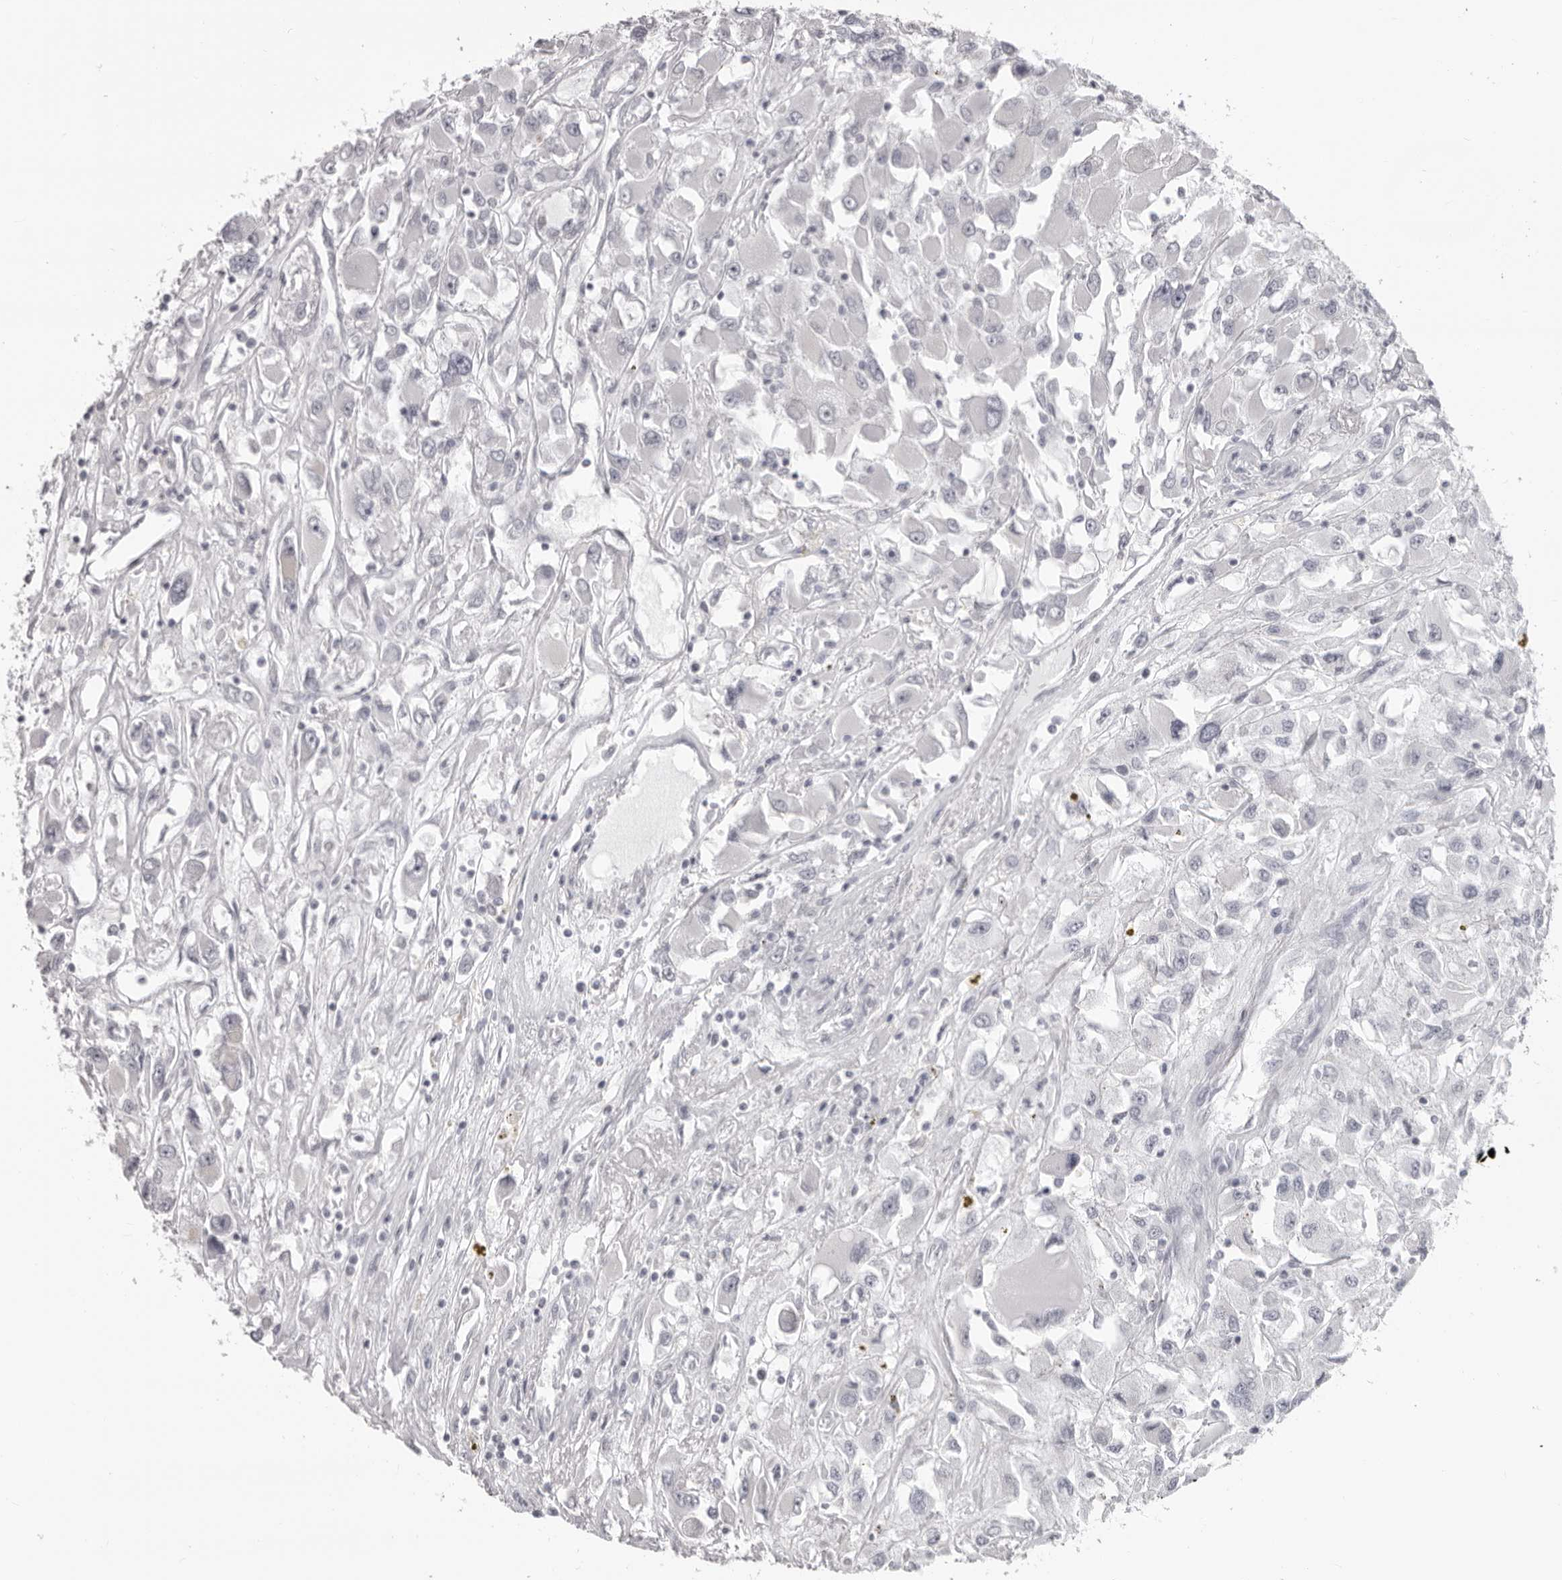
{"staining": {"intensity": "negative", "quantity": "none", "location": "none"}, "tissue": "renal cancer", "cell_type": "Tumor cells", "image_type": "cancer", "snomed": [{"axis": "morphology", "description": "Adenocarcinoma, NOS"}, {"axis": "topography", "description": "Kidney"}], "caption": "DAB immunohistochemical staining of renal cancer displays no significant staining in tumor cells. (Immunohistochemistry (ihc), brightfield microscopy, high magnification).", "gene": "DNALI1", "patient": {"sex": "female", "age": 52}}